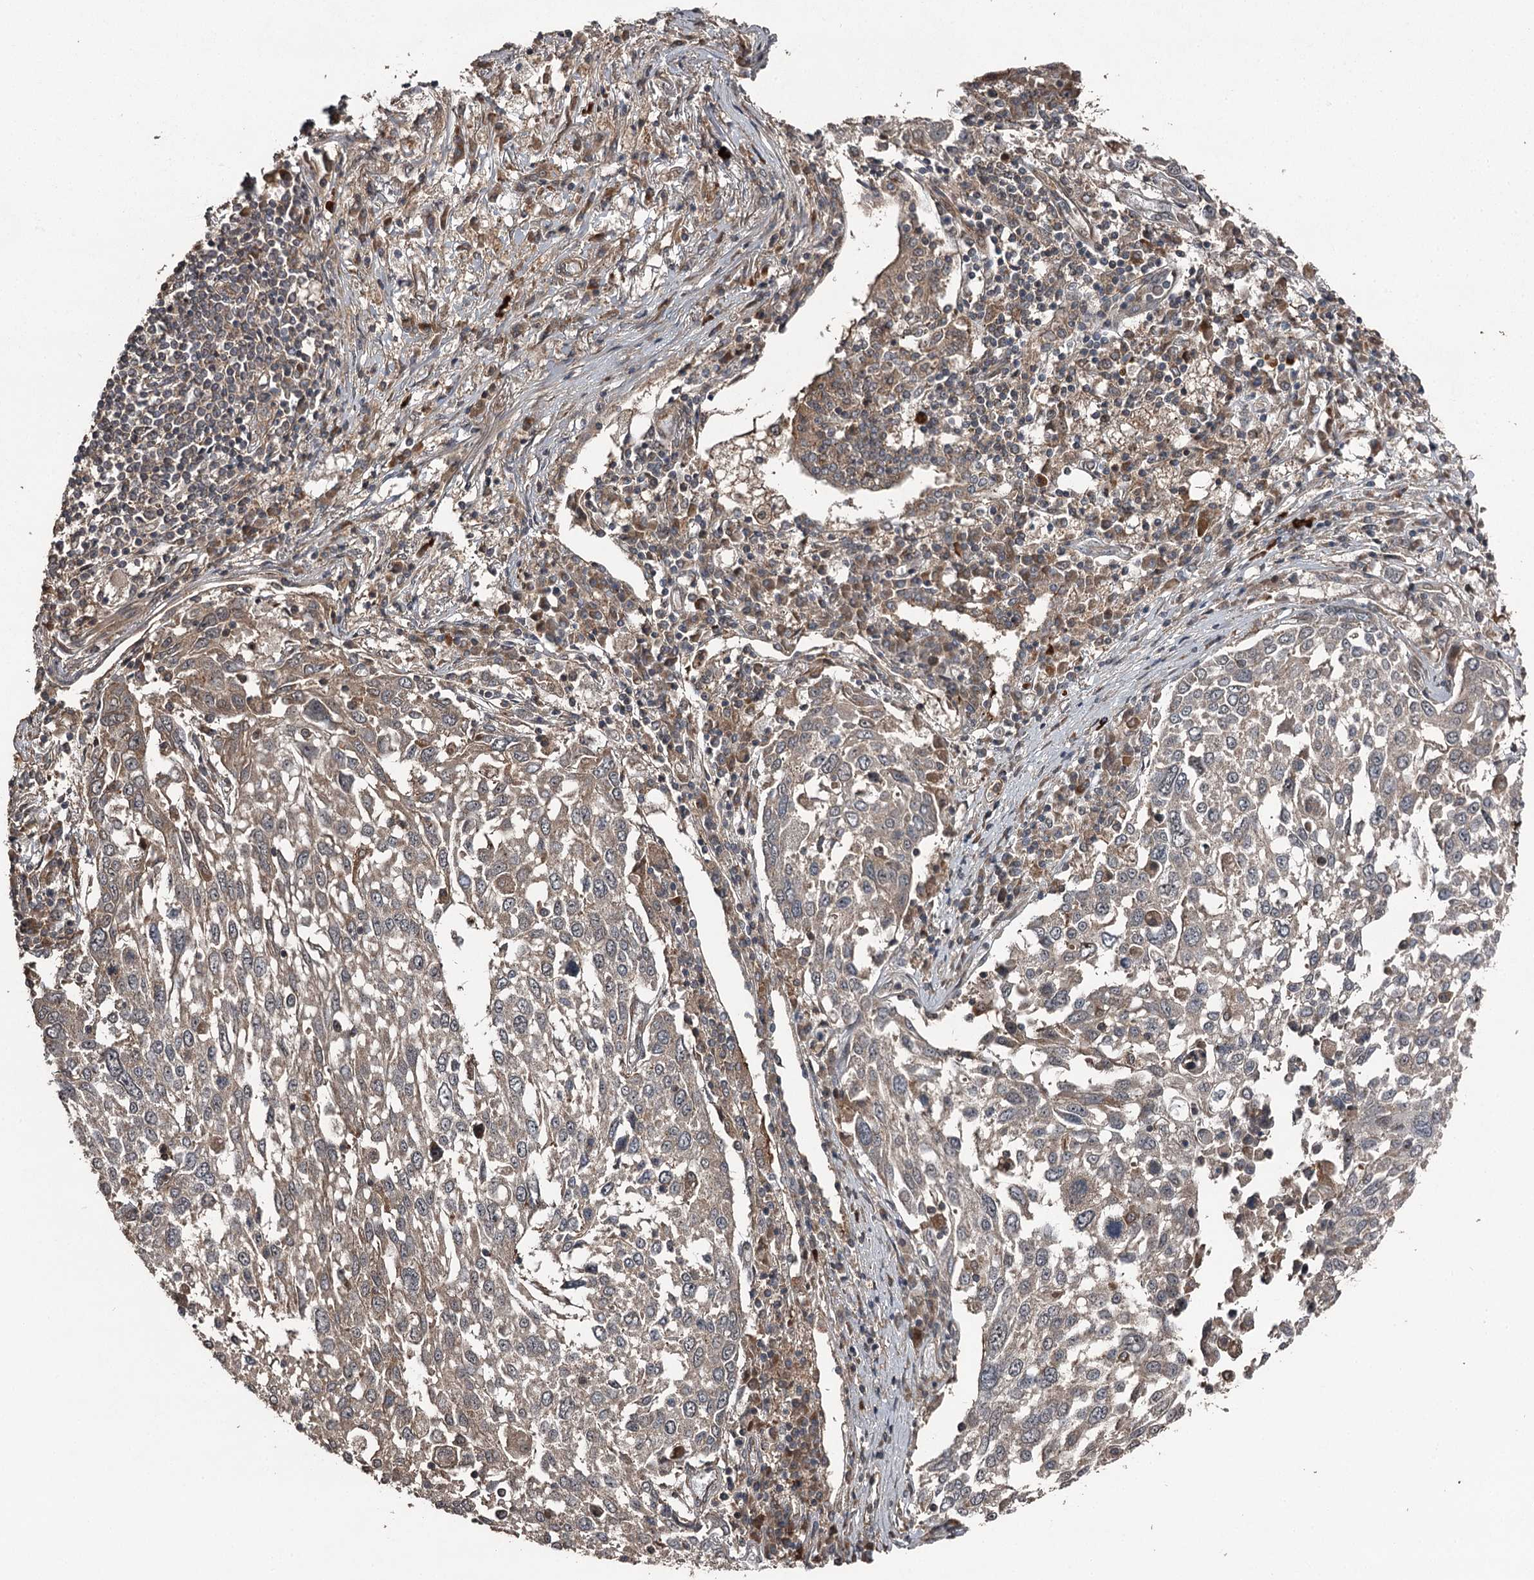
{"staining": {"intensity": "weak", "quantity": "25%-75%", "location": "cytoplasmic/membranous"}, "tissue": "lung cancer", "cell_type": "Tumor cells", "image_type": "cancer", "snomed": [{"axis": "morphology", "description": "Squamous cell carcinoma, NOS"}, {"axis": "topography", "description": "Lung"}], "caption": "Immunohistochemical staining of human lung squamous cell carcinoma reveals low levels of weak cytoplasmic/membranous positivity in approximately 25%-75% of tumor cells.", "gene": "RAB21", "patient": {"sex": "male", "age": 65}}